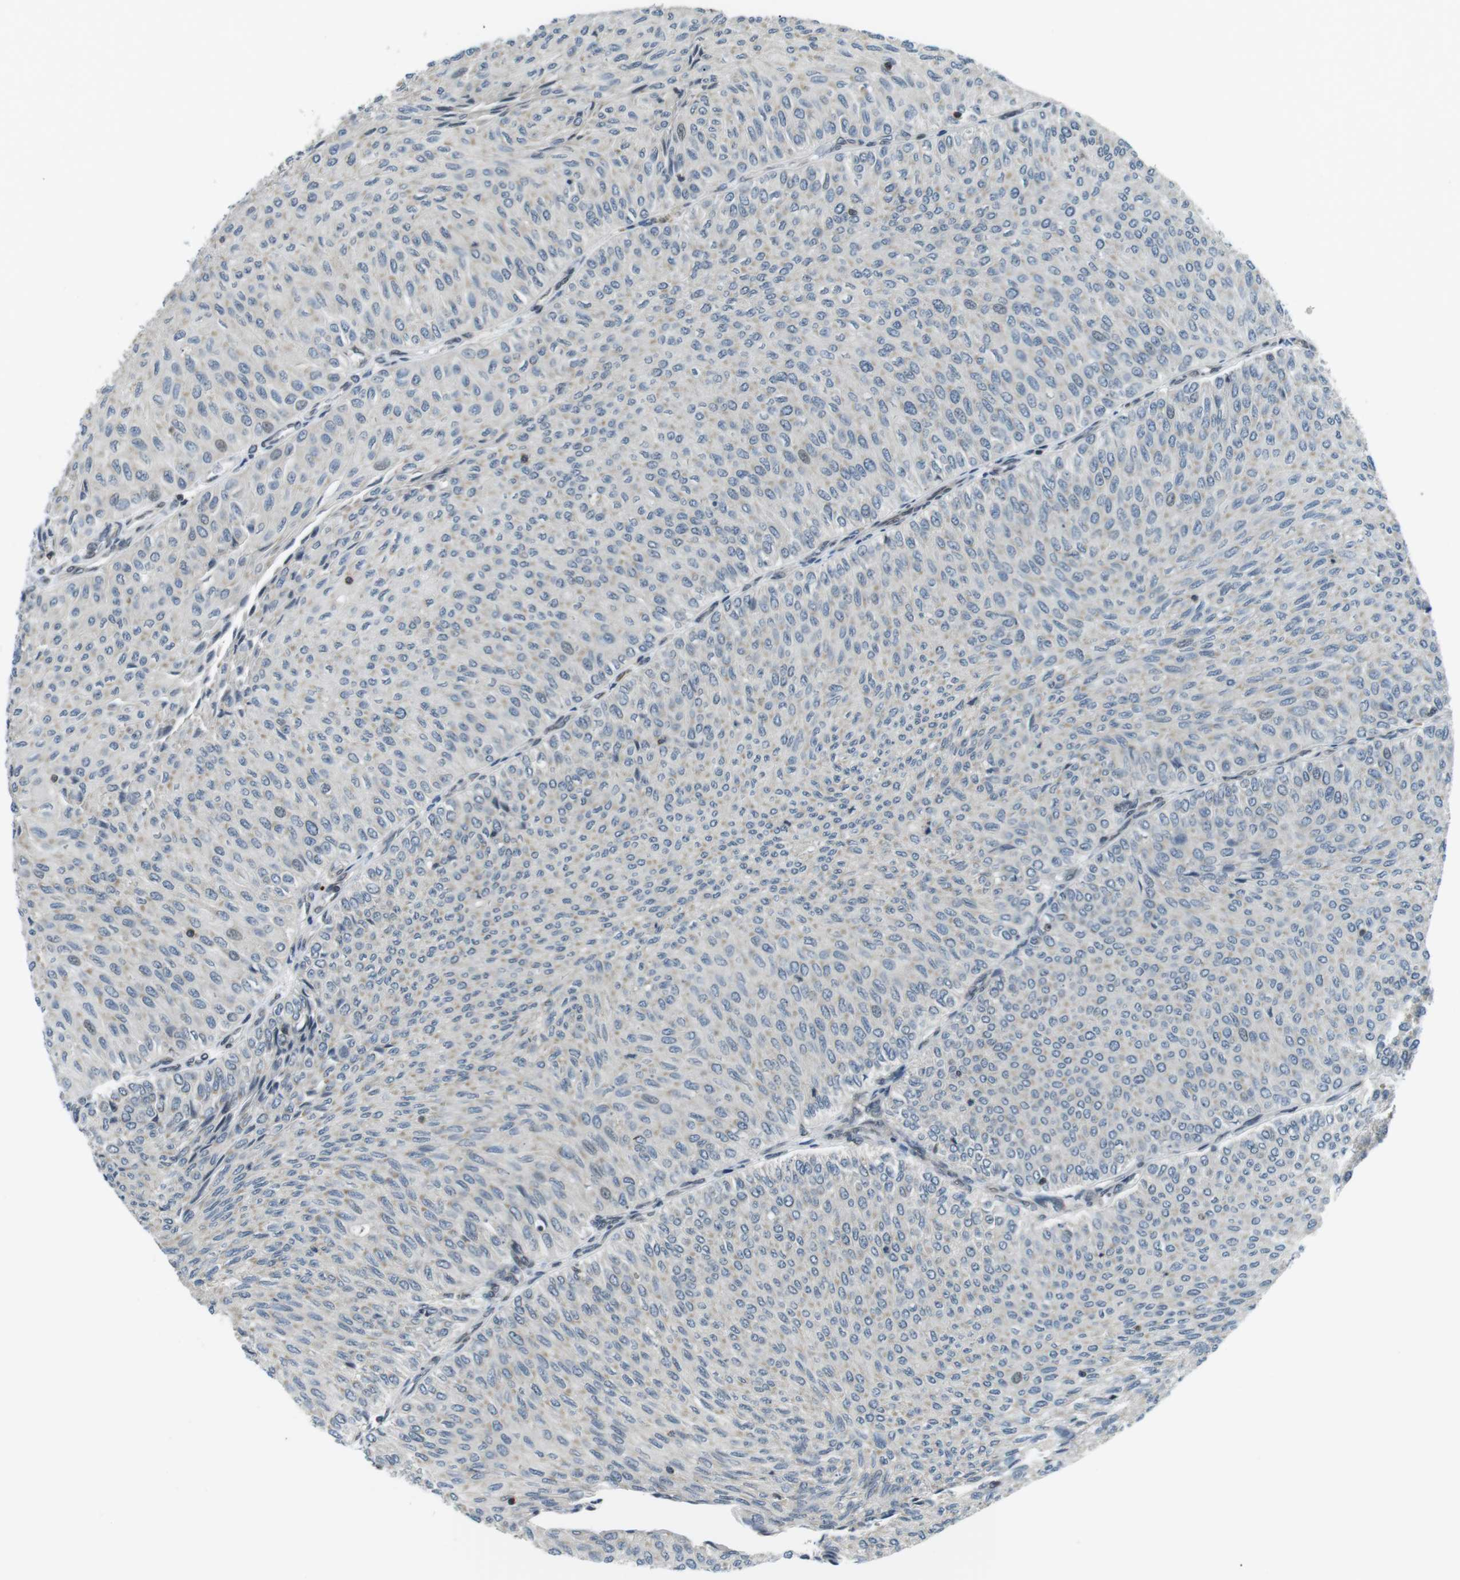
{"staining": {"intensity": "negative", "quantity": "none", "location": "none"}, "tissue": "urothelial cancer", "cell_type": "Tumor cells", "image_type": "cancer", "snomed": [{"axis": "morphology", "description": "Urothelial carcinoma, Low grade"}, {"axis": "topography", "description": "Urinary bladder"}], "caption": "The photomicrograph exhibits no staining of tumor cells in urothelial cancer. Brightfield microscopy of immunohistochemistry stained with DAB (3,3'-diaminobenzidine) (brown) and hematoxylin (blue), captured at high magnification.", "gene": "TMX4", "patient": {"sex": "male", "age": 78}}